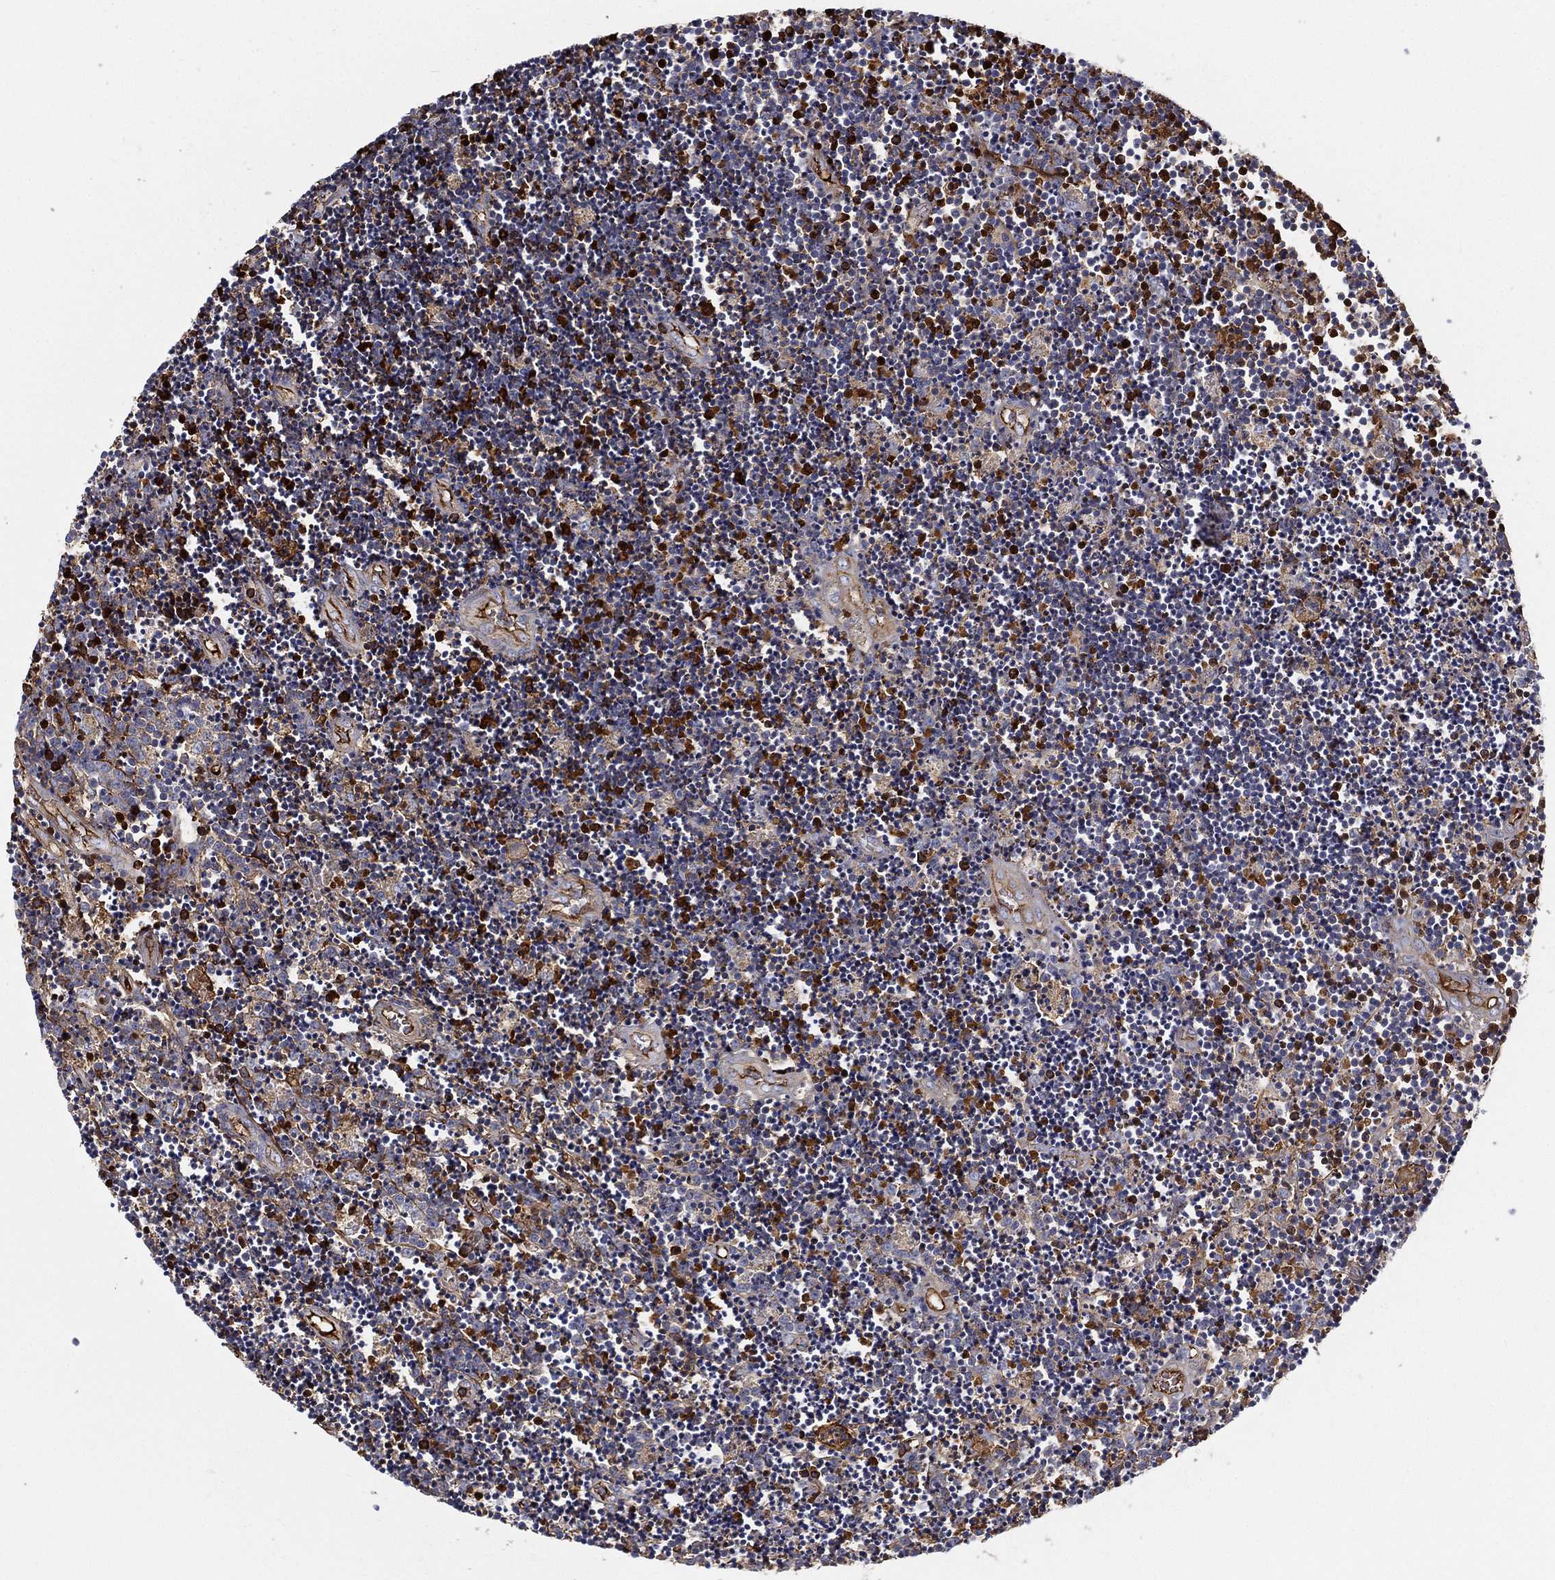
{"staining": {"intensity": "negative", "quantity": "none", "location": "none"}, "tissue": "lymphoma", "cell_type": "Tumor cells", "image_type": "cancer", "snomed": [{"axis": "morphology", "description": "Malignant lymphoma, non-Hodgkin's type, Low grade"}, {"axis": "topography", "description": "Brain"}], "caption": "Human low-grade malignant lymphoma, non-Hodgkin's type stained for a protein using IHC displays no positivity in tumor cells.", "gene": "IFNB1", "patient": {"sex": "female", "age": 66}}